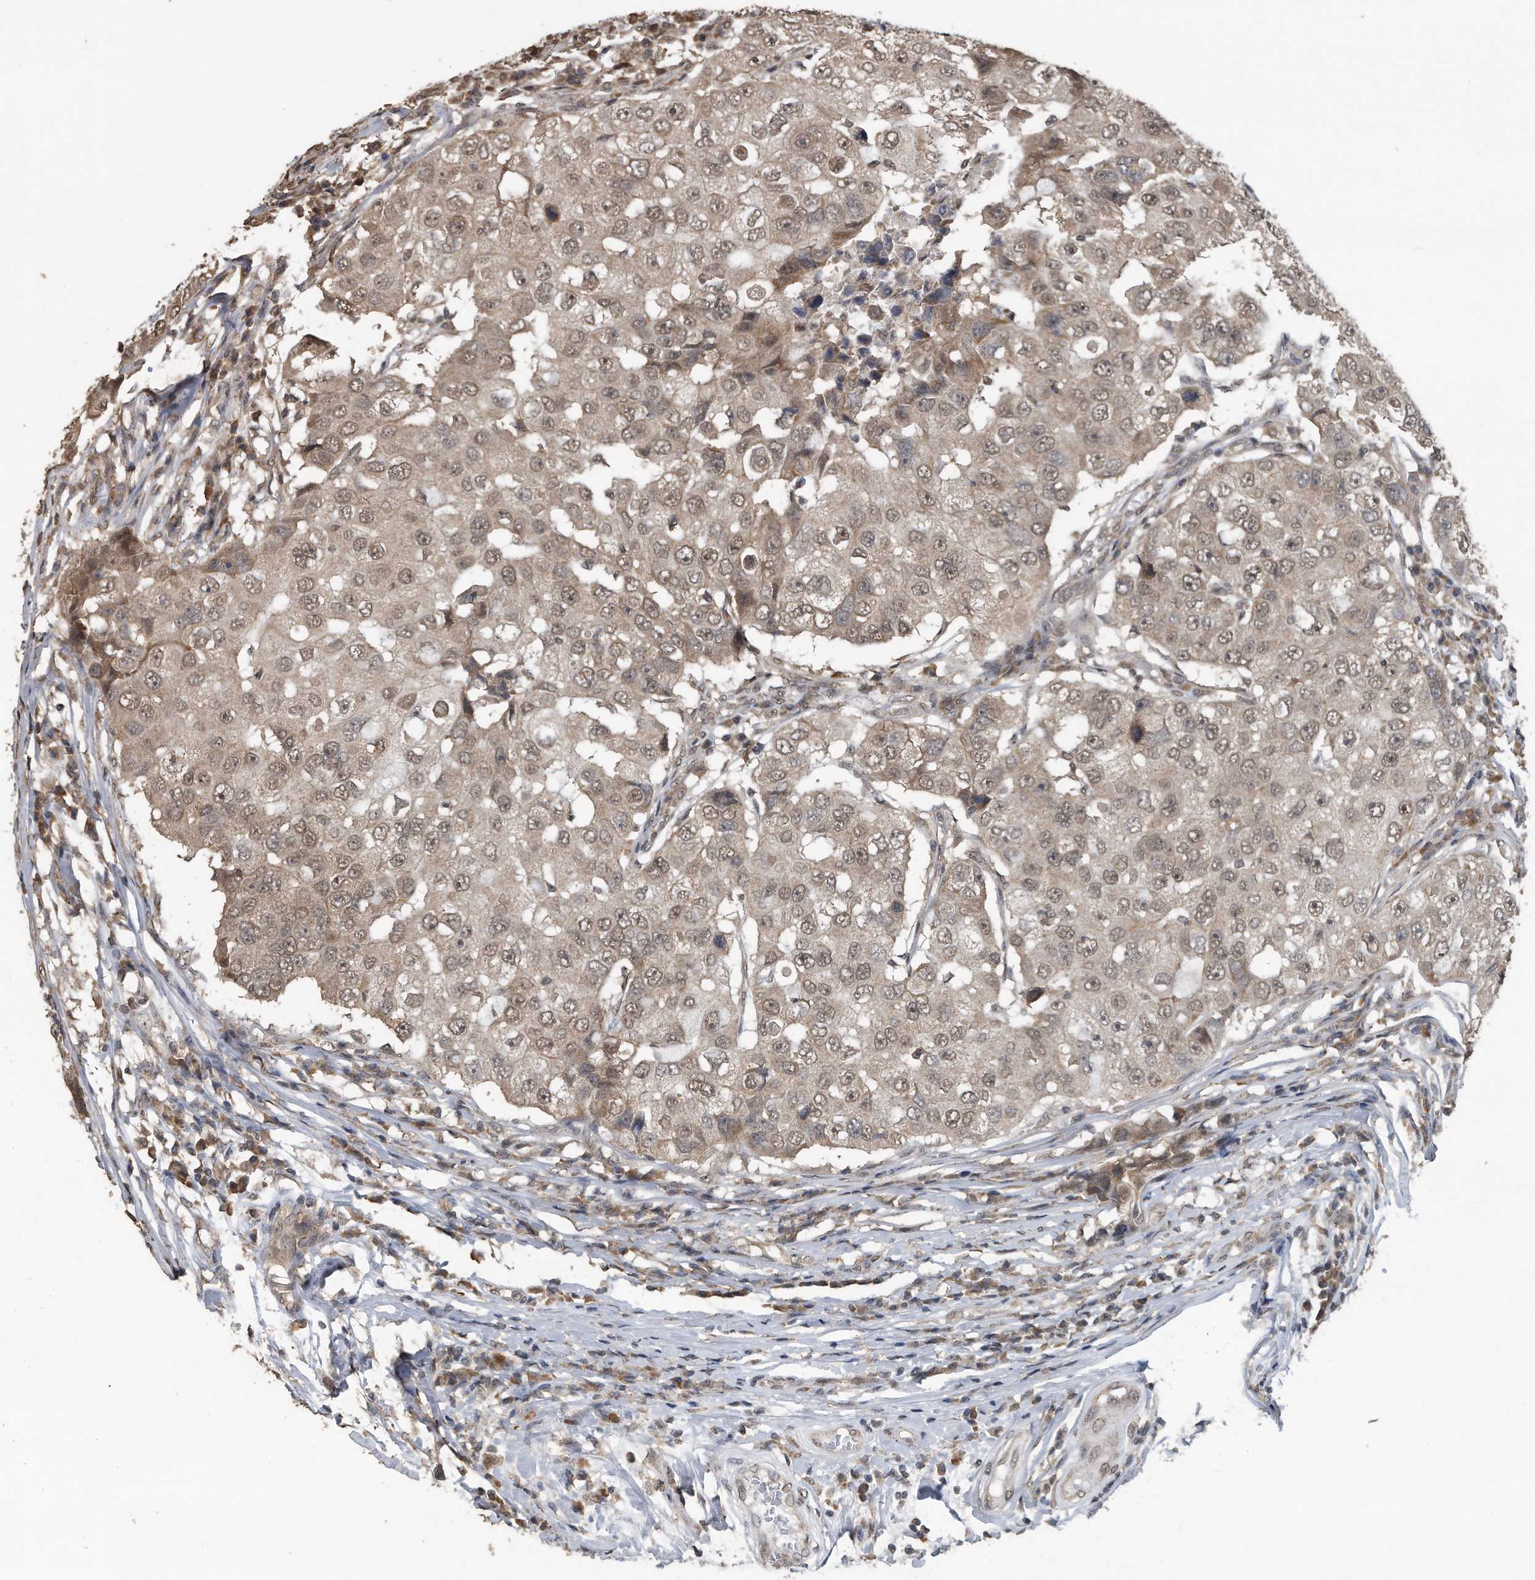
{"staining": {"intensity": "weak", "quantity": ">75%", "location": "nuclear"}, "tissue": "breast cancer", "cell_type": "Tumor cells", "image_type": "cancer", "snomed": [{"axis": "morphology", "description": "Duct carcinoma"}, {"axis": "topography", "description": "Breast"}], "caption": "Breast cancer was stained to show a protein in brown. There is low levels of weak nuclear positivity in about >75% of tumor cells. The protein of interest is shown in brown color, while the nuclei are stained blue.", "gene": "CRYZL1", "patient": {"sex": "female", "age": 27}}